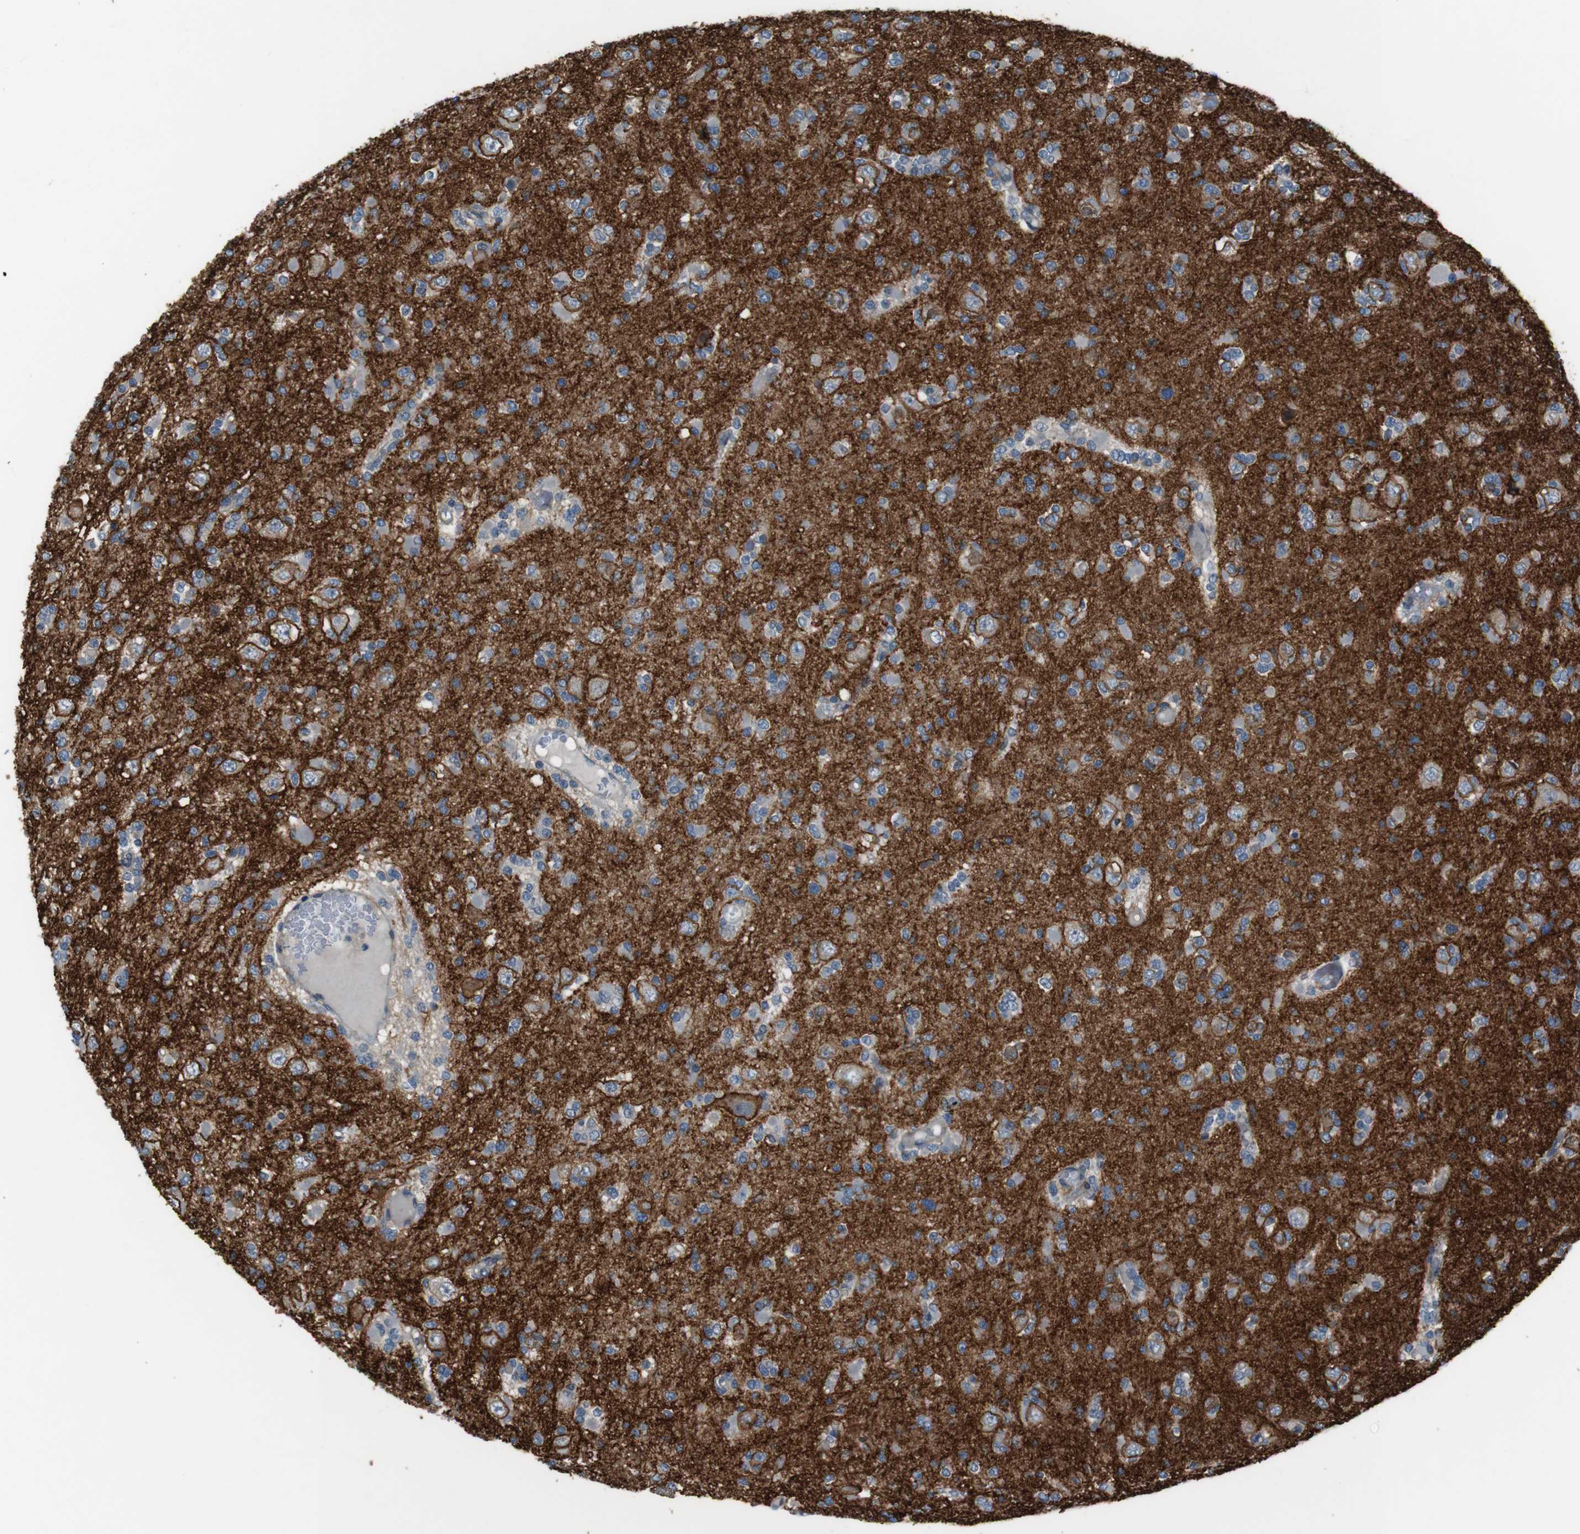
{"staining": {"intensity": "strong", "quantity": "25%-75%", "location": "cytoplasmic/membranous"}, "tissue": "glioma", "cell_type": "Tumor cells", "image_type": "cancer", "snomed": [{"axis": "morphology", "description": "Glioma, malignant, Low grade"}, {"axis": "topography", "description": "Brain"}], "caption": "The micrograph exhibits a brown stain indicating the presence of a protein in the cytoplasmic/membranous of tumor cells in malignant low-grade glioma.", "gene": "ATP2B1", "patient": {"sex": "female", "age": 22}}